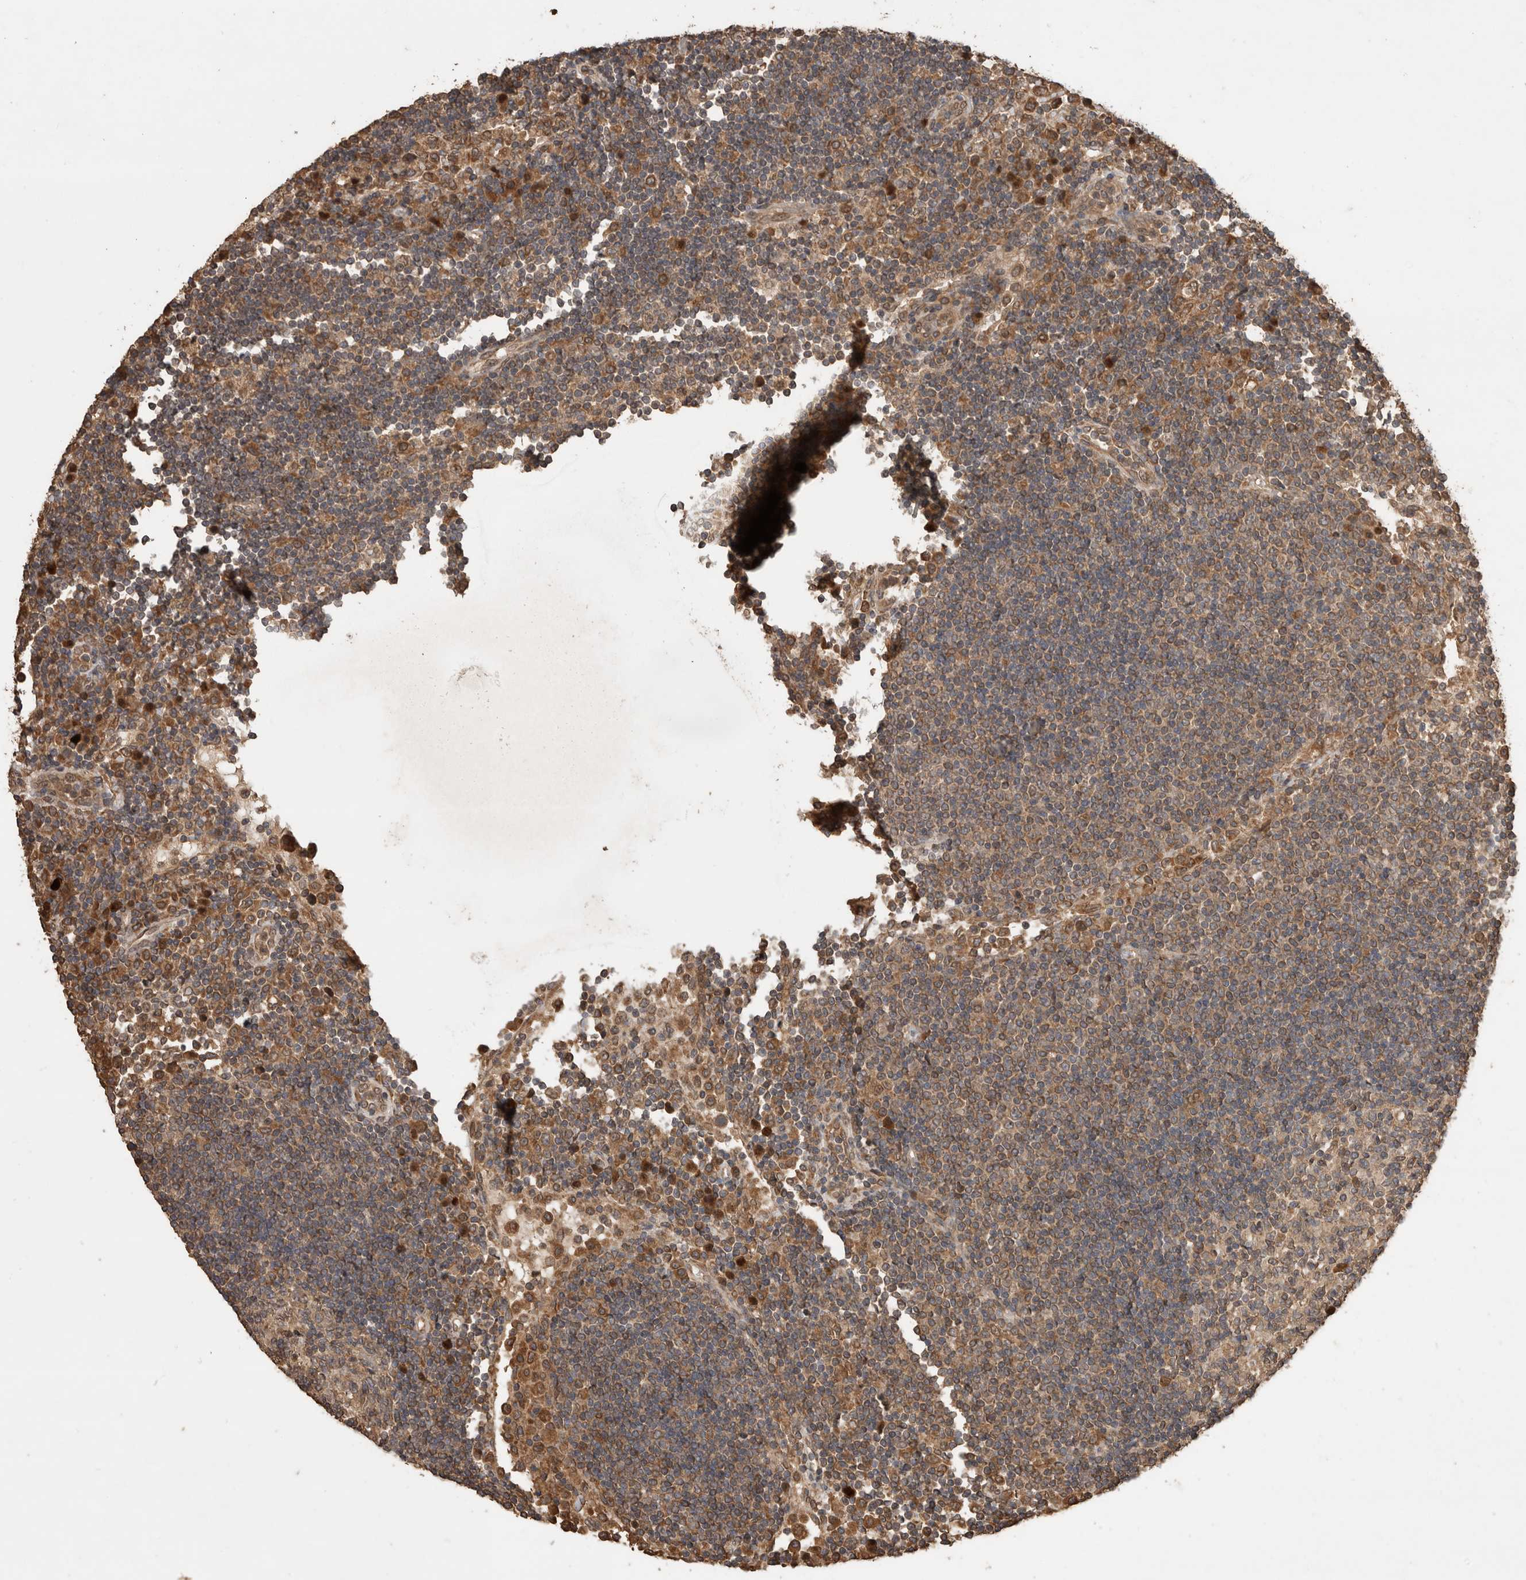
{"staining": {"intensity": "moderate", "quantity": ">75%", "location": "cytoplasmic/membranous"}, "tissue": "lymph node", "cell_type": "Germinal center cells", "image_type": "normal", "snomed": [{"axis": "morphology", "description": "Normal tissue, NOS"}, {"axis": "topography", "description": "Lymph node"}], "caption": "Immunohistochemistry (IHC) photomicrograph of normal lymph node stained for a protein (brown), which exhibits medium levels of moderate cytoplasmic/membranous staining in approximately >75% of germinal center cells.", "gene": "OTUD7B", "patient": {"sex": "female", "age": 53}}